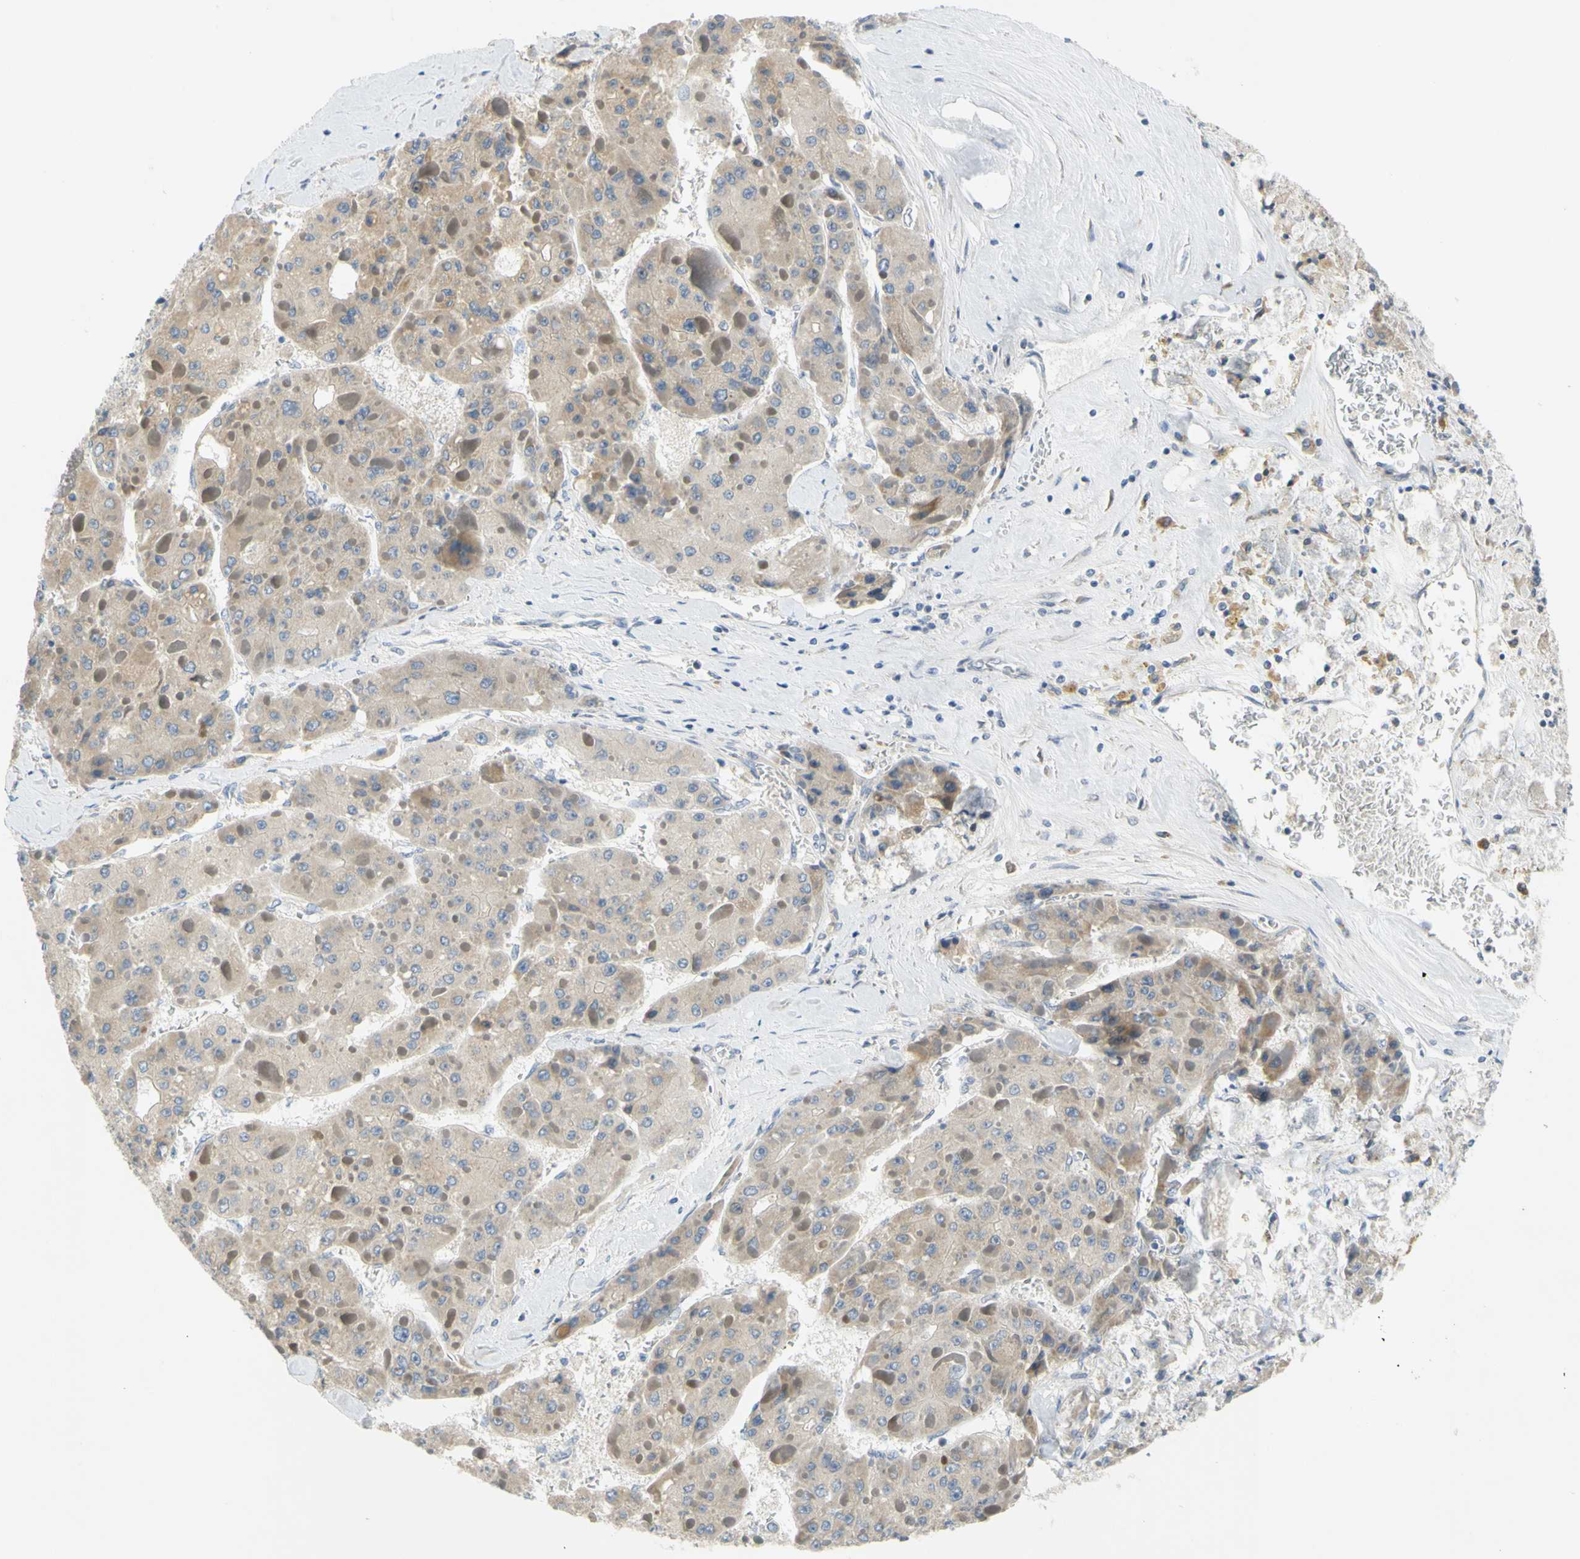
{"staining": {"intensity": "weak", "quantity": ">75%", "location": "cytoplasmic/membranous"}, "tissue": "liver cancer", "cell_type": "Tumor cells", "image_type": "cancer", "snomed": [{"axis": "morphology", "description": "Carcinoma, Hepatocellular, NOS"}, {"axis": "topography", "description": "Liver"}], "caption": "The photomicrograph demonstrates a brown stain indicating the presence of a protein in the cytoplasmic/membranous of tumor cells in liver hepatocellular carcinoma. The staining is performed using DAB (3,3'-diaminobenzidine) brown chromogen to label protein expression. The nuclei are counter-stained blue using hematoxylin.", "gene": "CCNB2", "patient": {"sex": "female", "age": 73}}